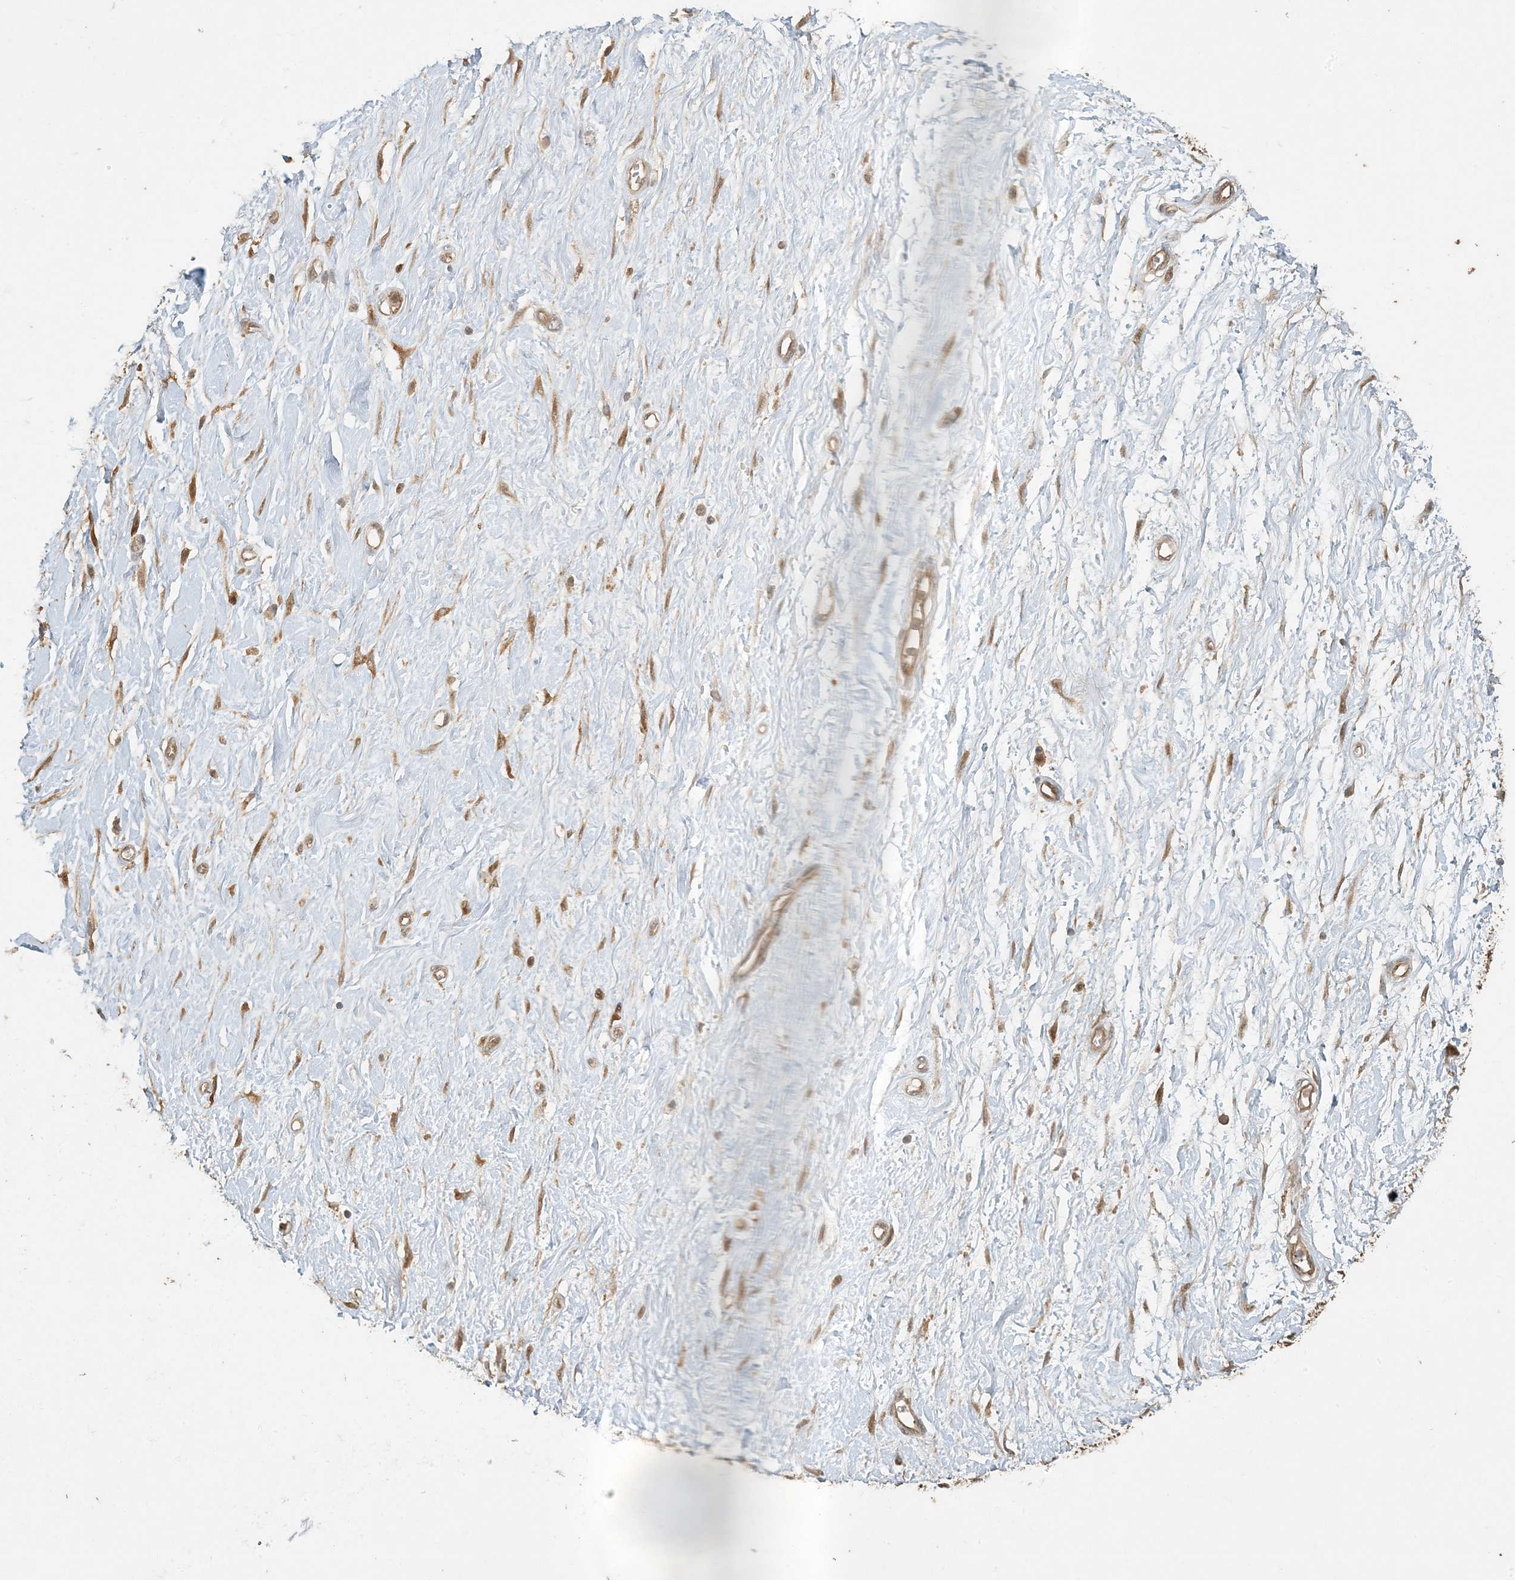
{"staining": {"intensity": "moderate", "quantity": ">75%", "location": "cytoplasmic/membranous"}, "tissue": "adipose tissue", "cell_type": "Adipocytes", "image_type": "normal", "snomed": [{"axis": "morphology", "description": "Normal tissue, NOS"}, {"axis": "morphology", "description": "Adenocarcinoma, NOS"}, {"axis": "topography", "description": "Pancreas"}, {"axis": "topography", "description": "Peripheral nerve tissue"}], "caption": "Immunohistochemical staining of normal human adipose tissue reveals moderate cytoplasmic/membranous protein positivity in approximately >75% of adipocytes.", "gene": "AK9", "patient": {"sex": "male", "age": 59}}